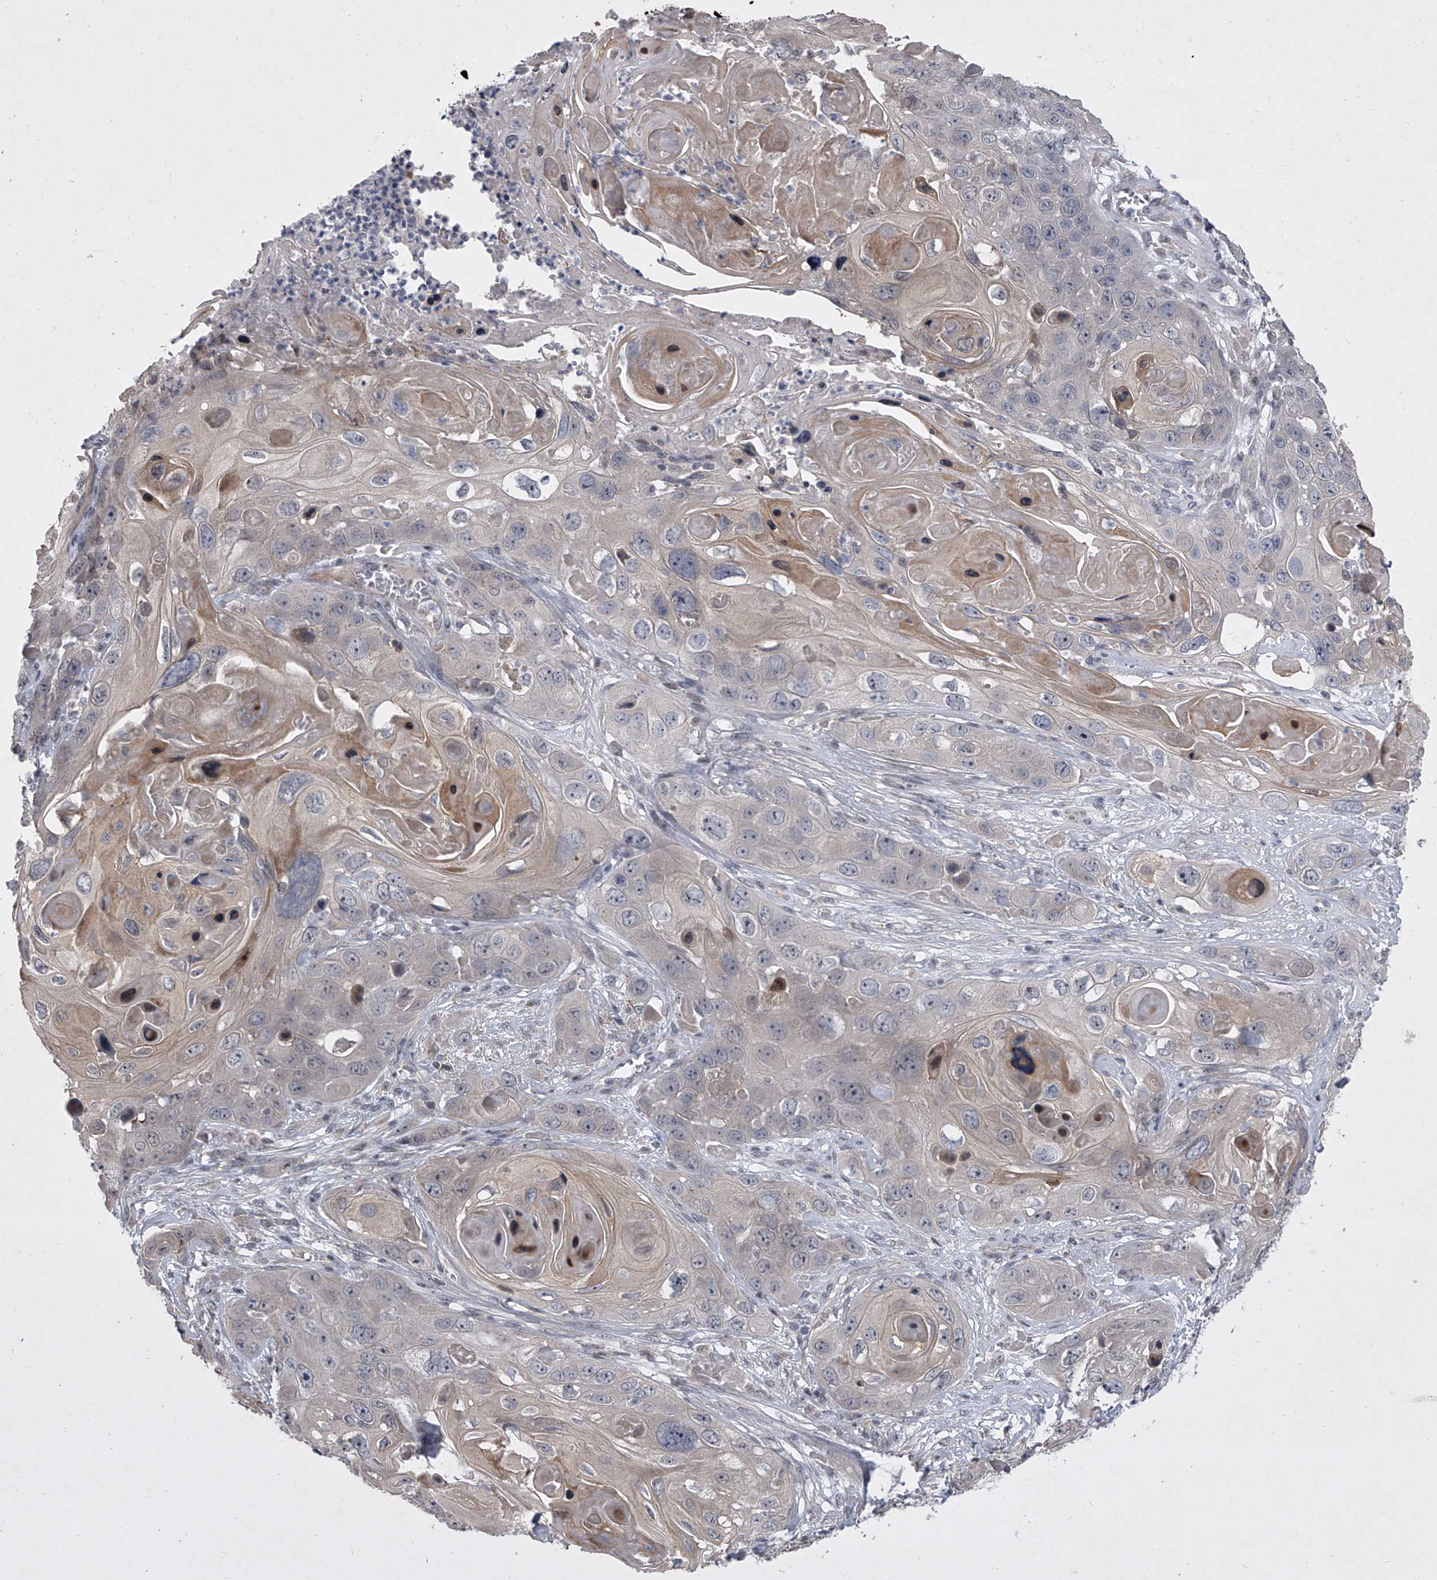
{"staining": {"intensity": "negative", "quantity": "none", "location": "none"}, "tissue": "skin cancer", "cell_type": "Tumor cells", "image_type": "cancer", "snomed": [{"axis": "morphology", "description": "Squamous cell carcinoma, NOS"}, {"axis": "topography", "description": "Skin"}], "caption": "Immunohistochemistry photomicrograph of neoplastic tissue: human skin squamous cell carcinoma stained with DAB (3,3'-diaminobenzidine) exhibits no significant protein expression in tumor cells.", "gene": "HEATR6", "patient": {"sex": "male", "age": 55}}